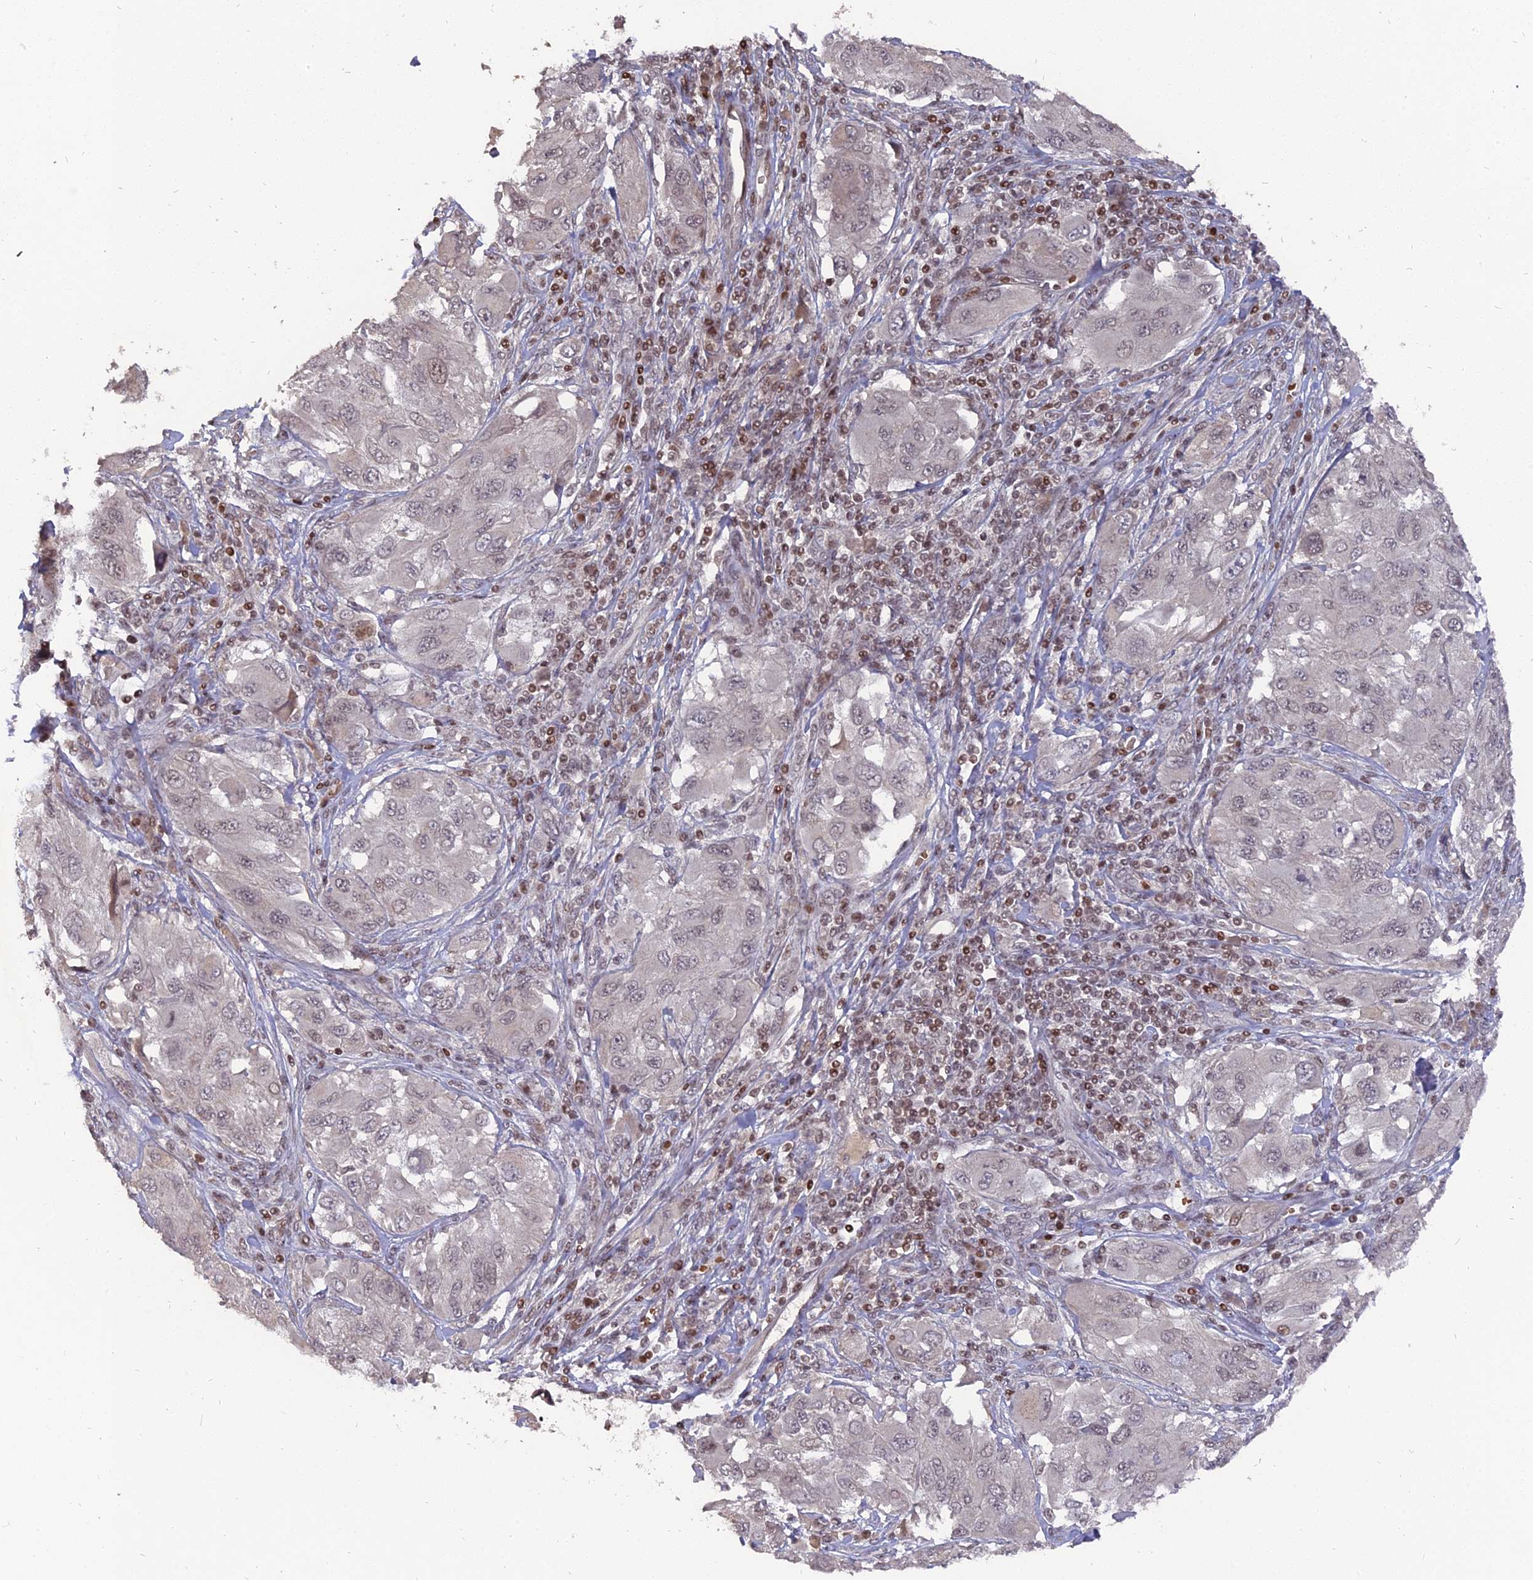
{"staining": {"intensity": "weak", "quantity": "<25%", "location": "nuclear"}, "tissue": "melanoma", "cell_type": "Tumor cells", "image_type": "cancer", "snomed": [{"axis": "morphology", "description": "Malignant melanoma, NOS"}, {"axis": "topography", "description": "Skin"}], "caption": "Malignant melanoma was stained to show a protein in brown. There is no significant expression in tumor cells.", "gene": "NR1H3", "patient": {"sex": "female", "age": 91}}